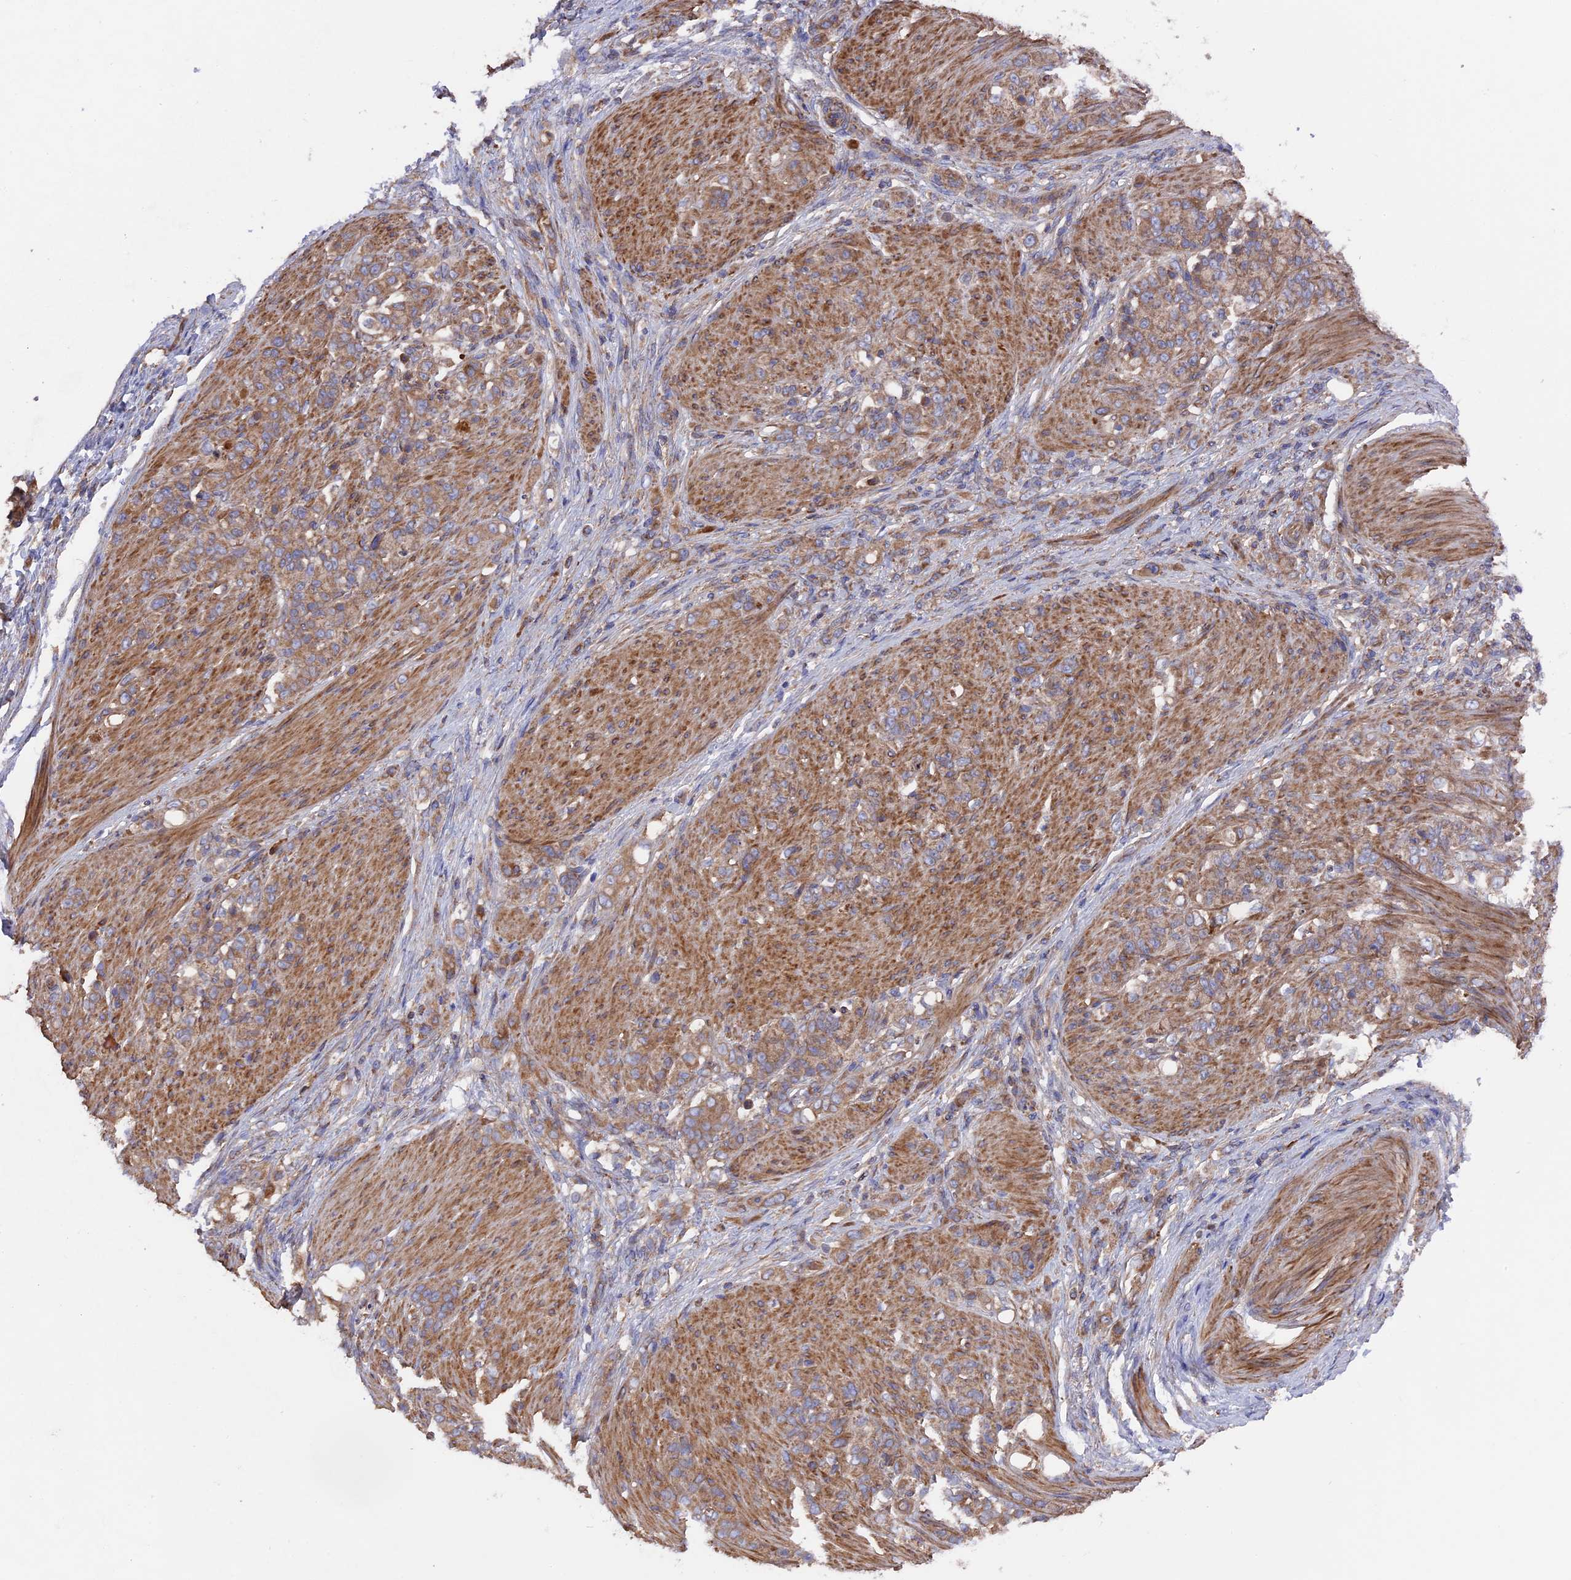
{"staining": {"intensity": "moderate", "quantity": ">75%", "location": "cytoplasmic/membranous"}, "tissue": "stomach cancer", "cell_type": "Tumor cells", "image_type": "cancer", "snomed": [{"axis": "morphology", "description": "Adenocarcinoma, NOS"}, {"axis": "topography", "description": "Stomach"}], "caption": "The micrograph reveals a brown stain indicating the presence of a protein in the cytoplasmic/membranous of tumor cells in stomach cancer. The staining is performed using DAB brown chromogen to label protein expression. The nuclei are counter-stained blue using hematoxylin.", "gene": "TELO2", "patient": {"sex": "female", "age": 79}}